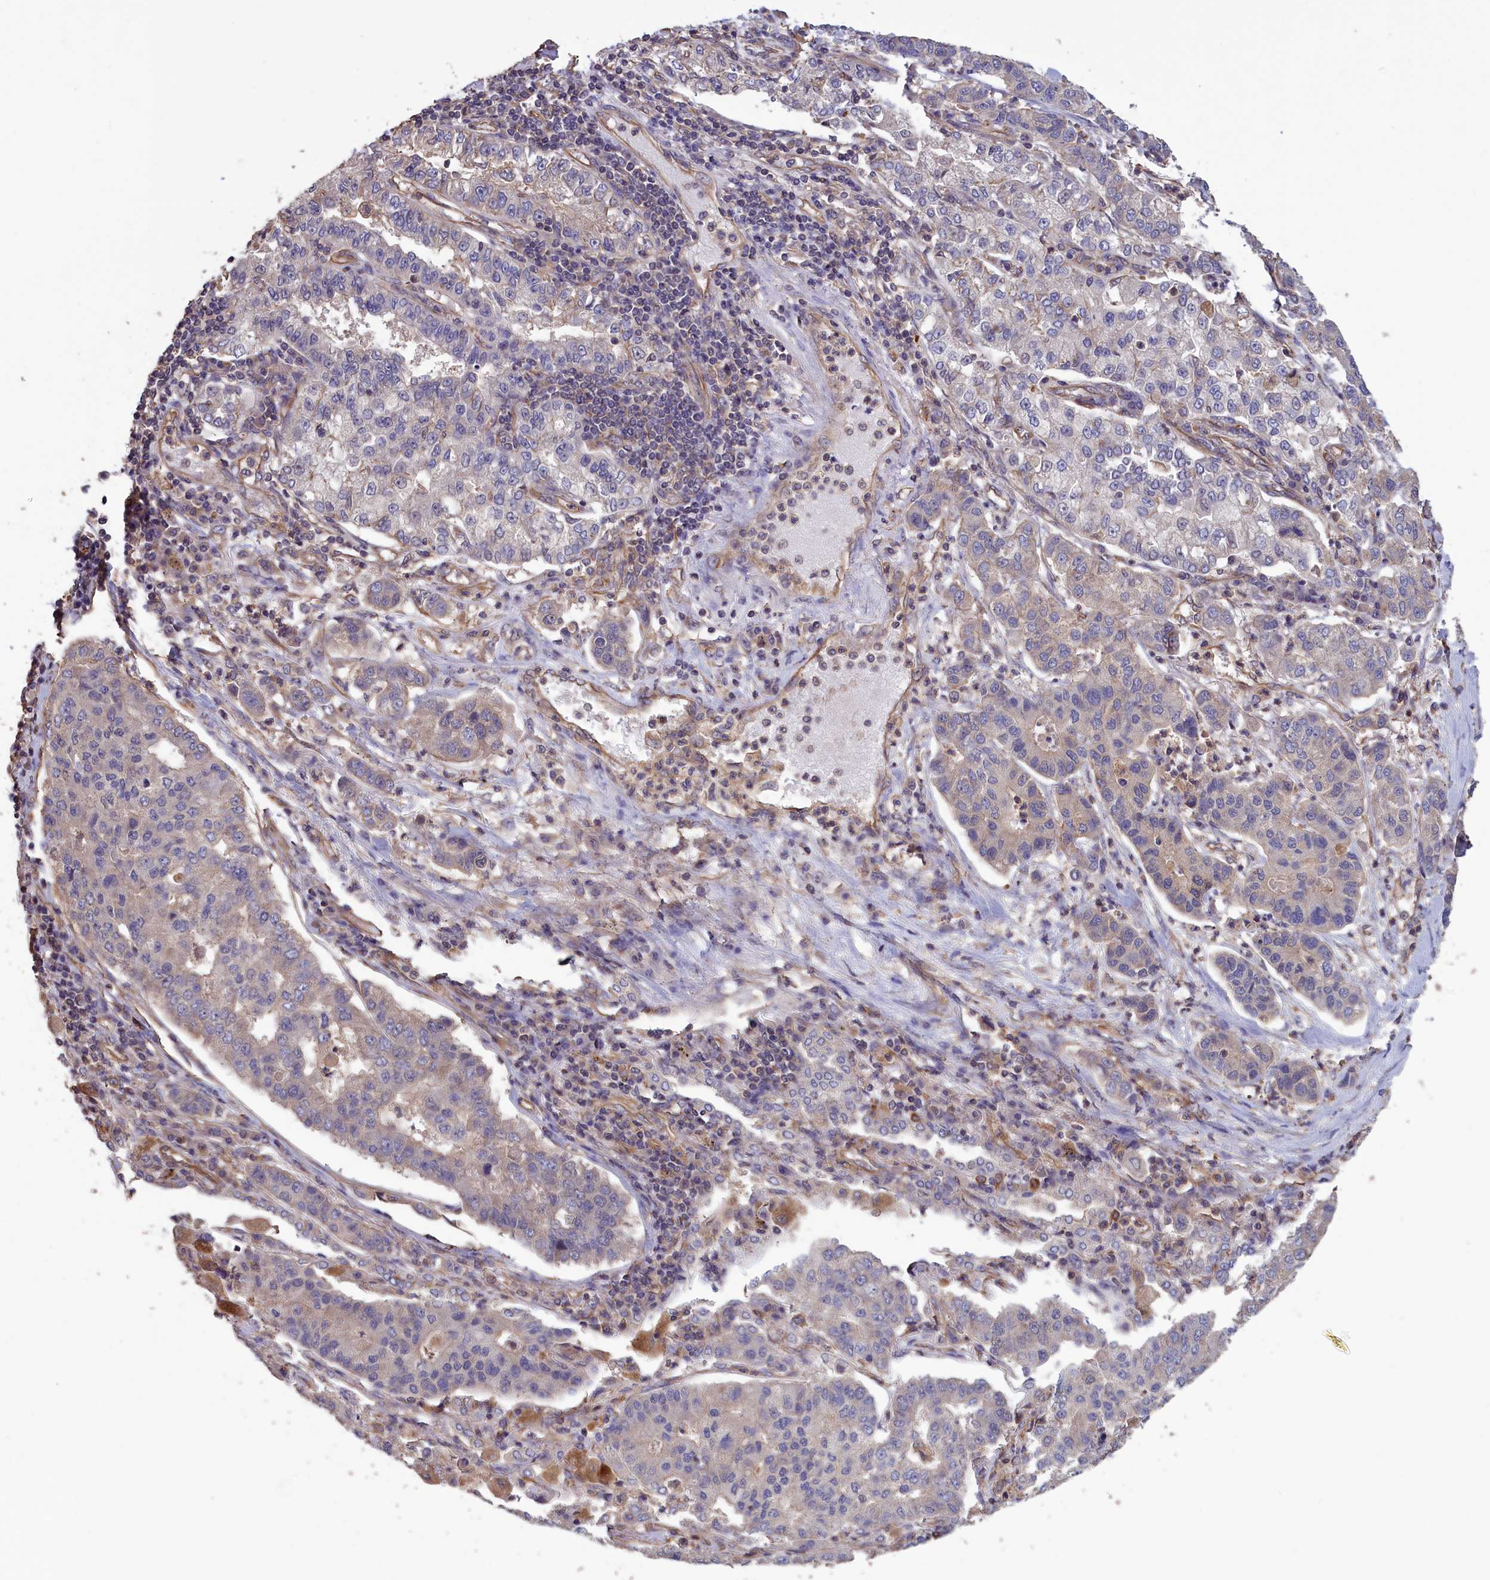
{"staining": {"intensity": "negative", "quantity": "none", "location": "none"}, "tissue": "lung cancer", "cell_type": "Tumor cells", "image_type": "cancer", "snomed": [{"axis": "morphology", "description": "Adenocarcinoma, NOS"}, {"axis": "topography", "description": "Lung"}], "caption": "The immunohistochemistry (IHC) image has no significant positivity in tumor cells of lung cancer tissue. The staining was performed using DAB (3,3'-diaminobenzidine) to visualize the protein expression in brown, while the nuclei were stained in blue with hematoxylin (Magnification: 20x).", "gene": "DAPK3", "patient": {"sex": "male", "age": 49}}